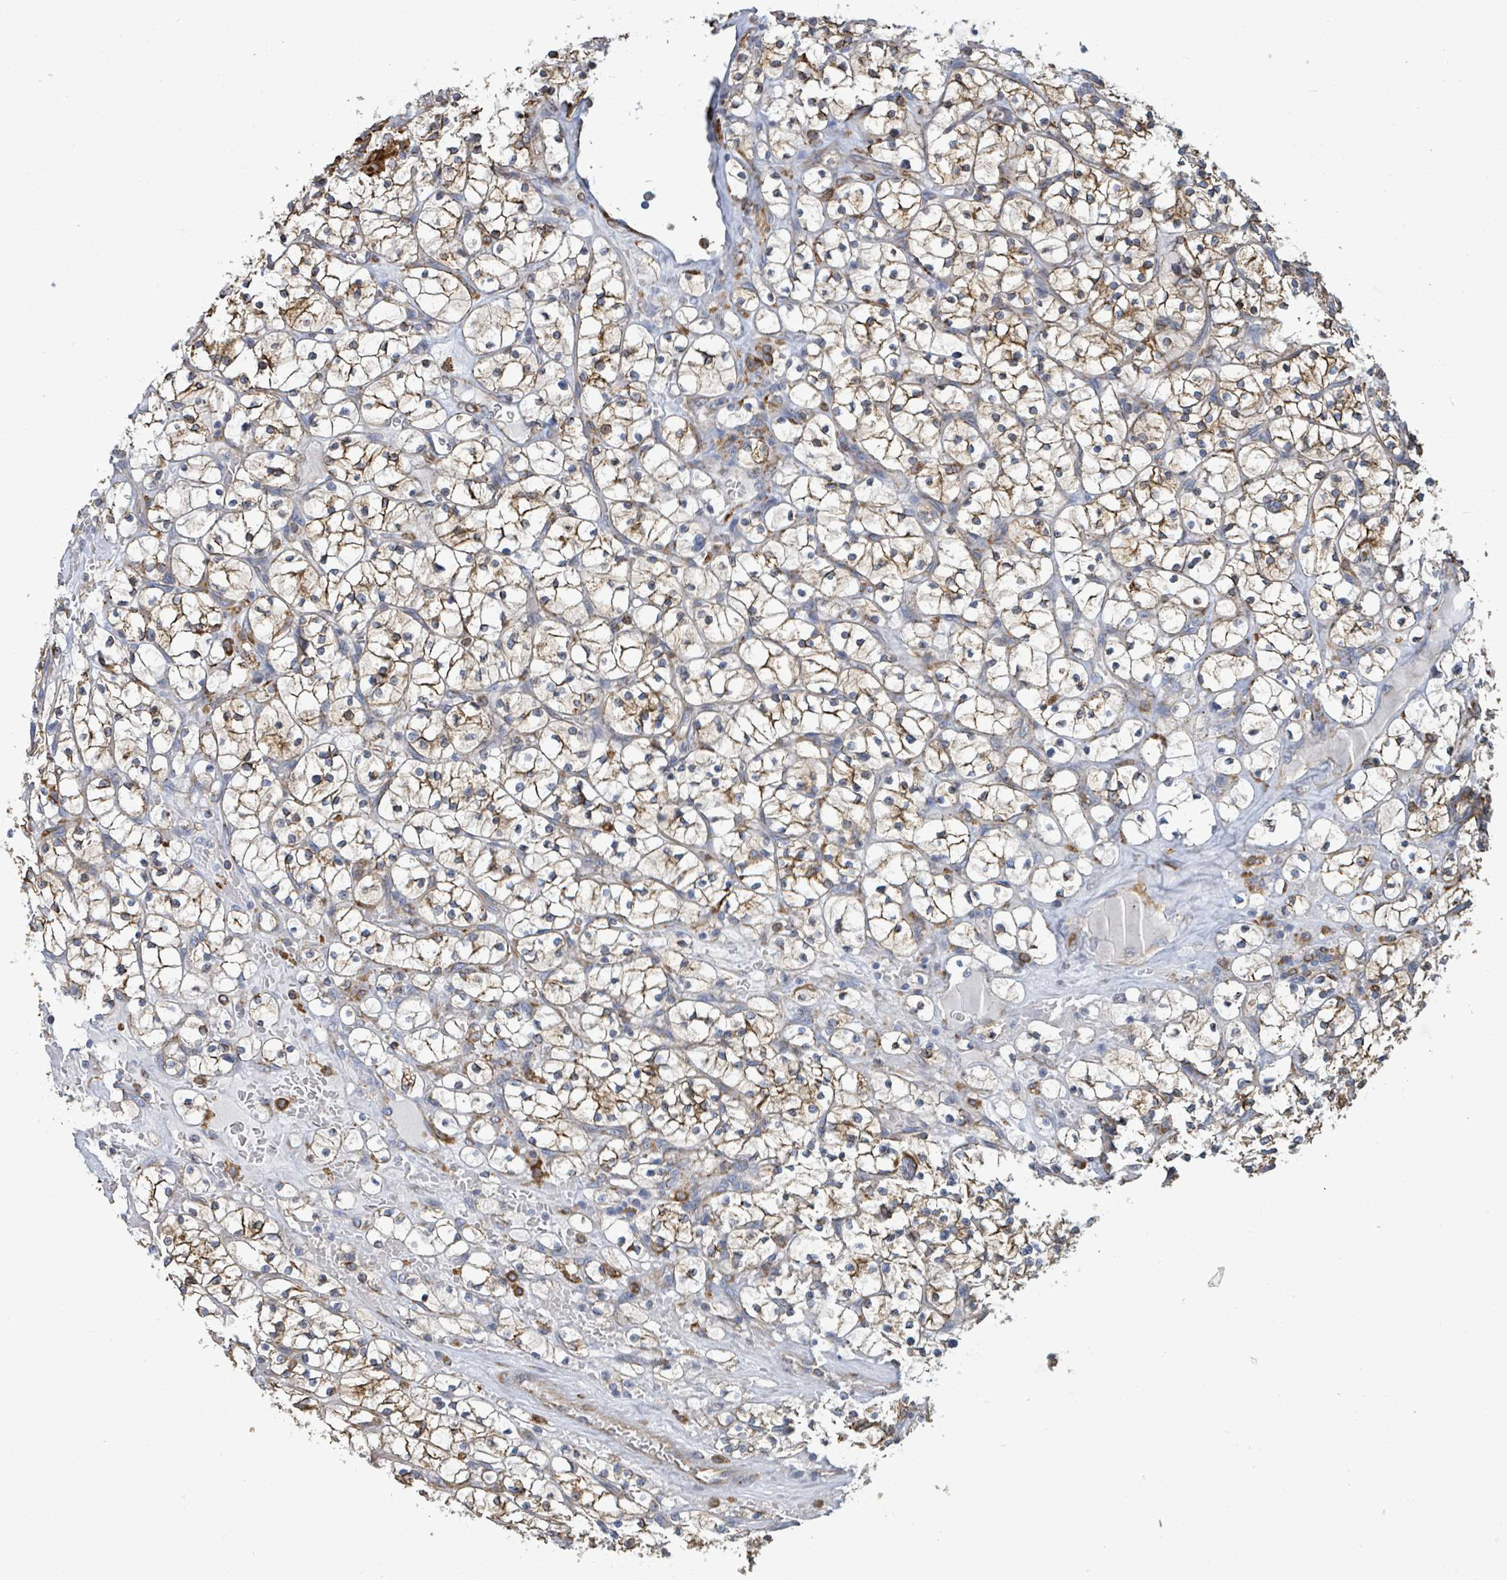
{"staining": {"intensity": "moderate", "quantity": ">75%", "location": "cytoplasmic/membranous"}, "tissue": "renal cancer", "cell_type": "Tumor cells", "image_type": "cancer", "snomed": [{"axis": "morphology", "description": "Adenocarcinoma, NOS"}, {"axis": "topography", "description": "Kidney"}], "caption": "Renal adenocarcinoma stained with DAB (3,3'-diaminobenzidine) immunohistochemistry shows medium levels of moderate cytoplasmic/membranous positivity in approximately >75% of tumor cells.", "gene": "RFPL4A", "patient": {"sex": "female", "age": 64}}